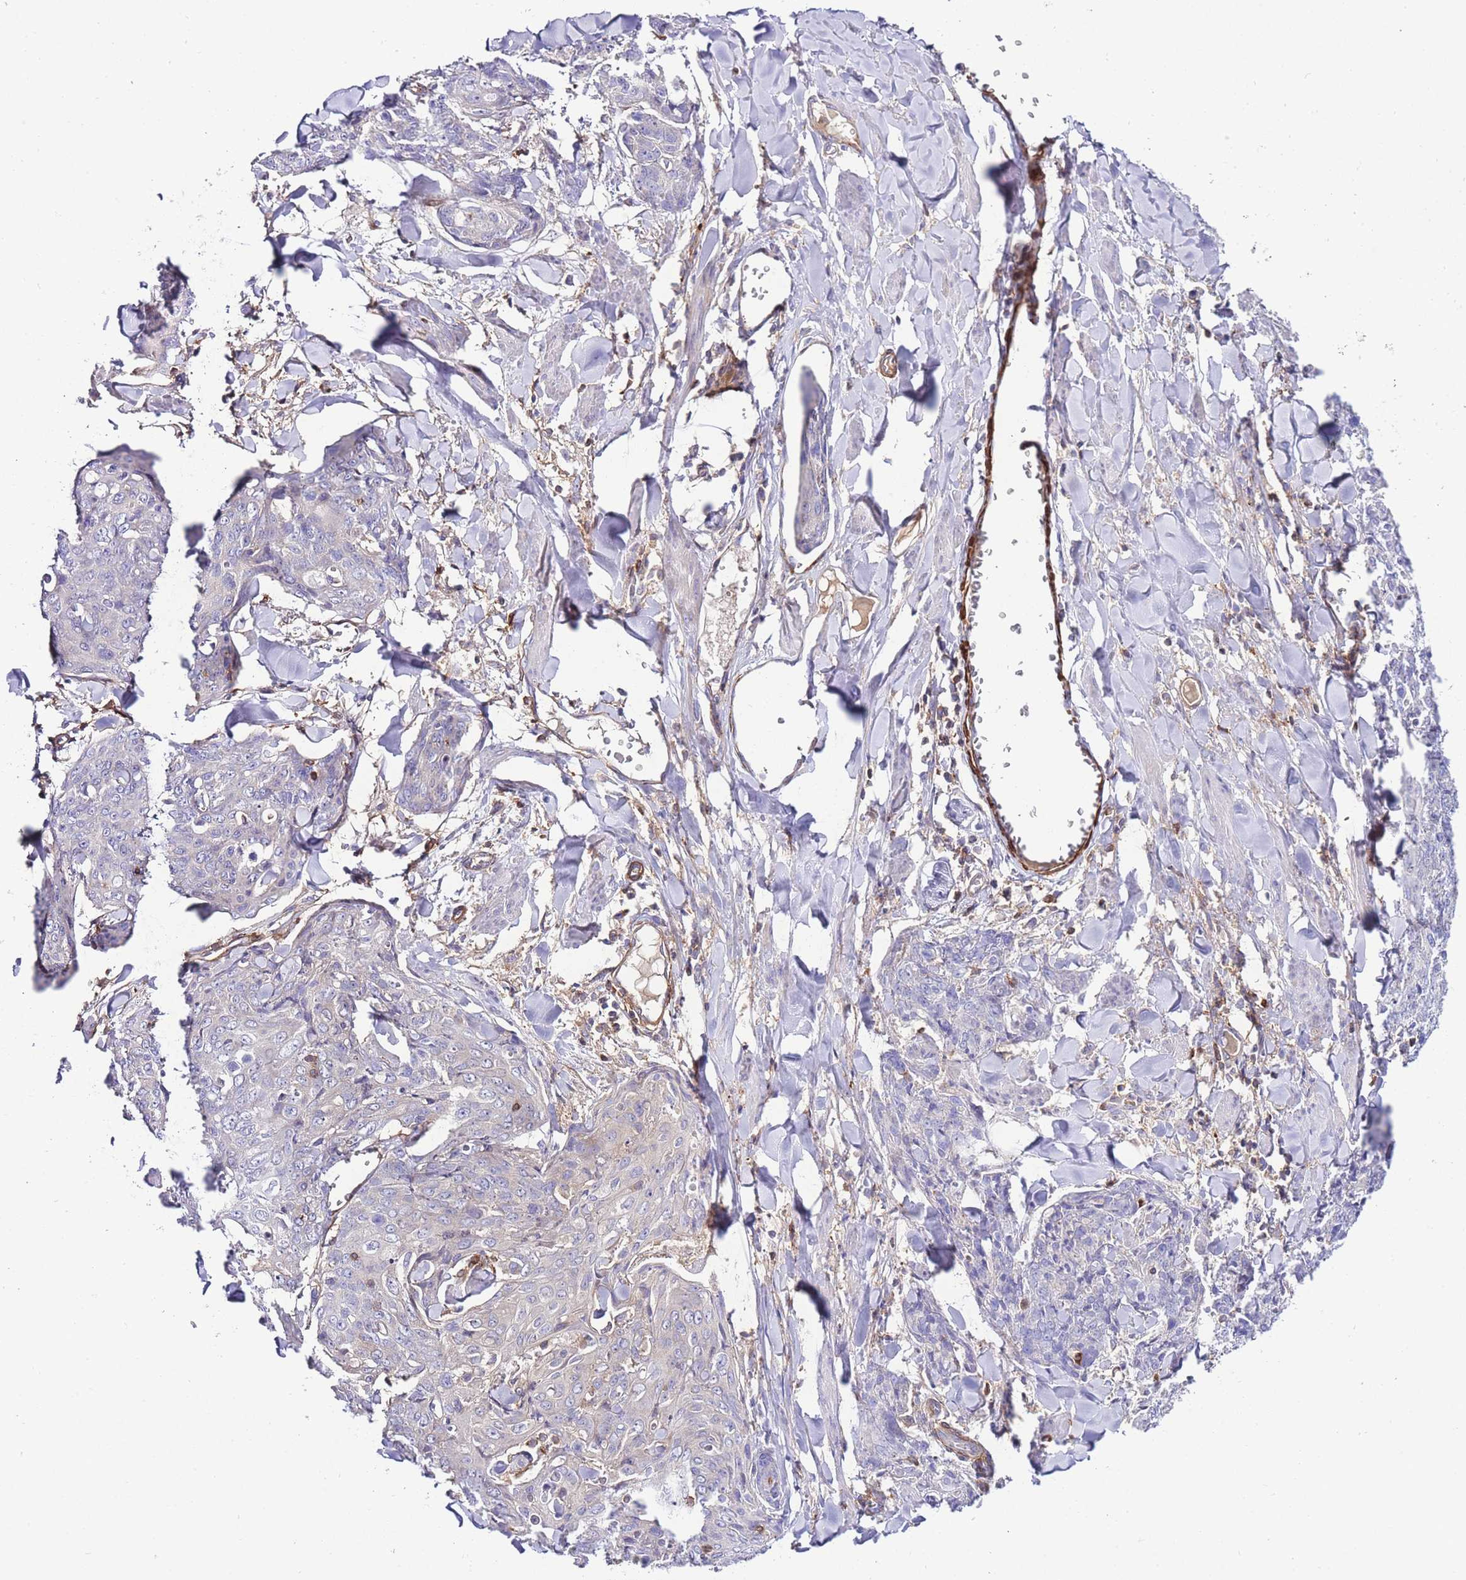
{"staining": {"intensity": "negative", "quantity": "none", "location": "none"}, "tissue": "skin cancer", "cell_type": "Tumor cells", "image_type": "cancer", "snomed": [{"axis": "morphology", "description": "Squamous cell carcinoma, NOS"}, {"axis": "topography", "description": "Skin"}, {"axis": "topography", "description": "Vulva"}], "caption": "Squamous cell carcinoma (skin) was stained to show a protein in brown. There is no significant expression in tumor cells.", "gene": "FBN3", "patient": {"sex": "female", "age": 85}}